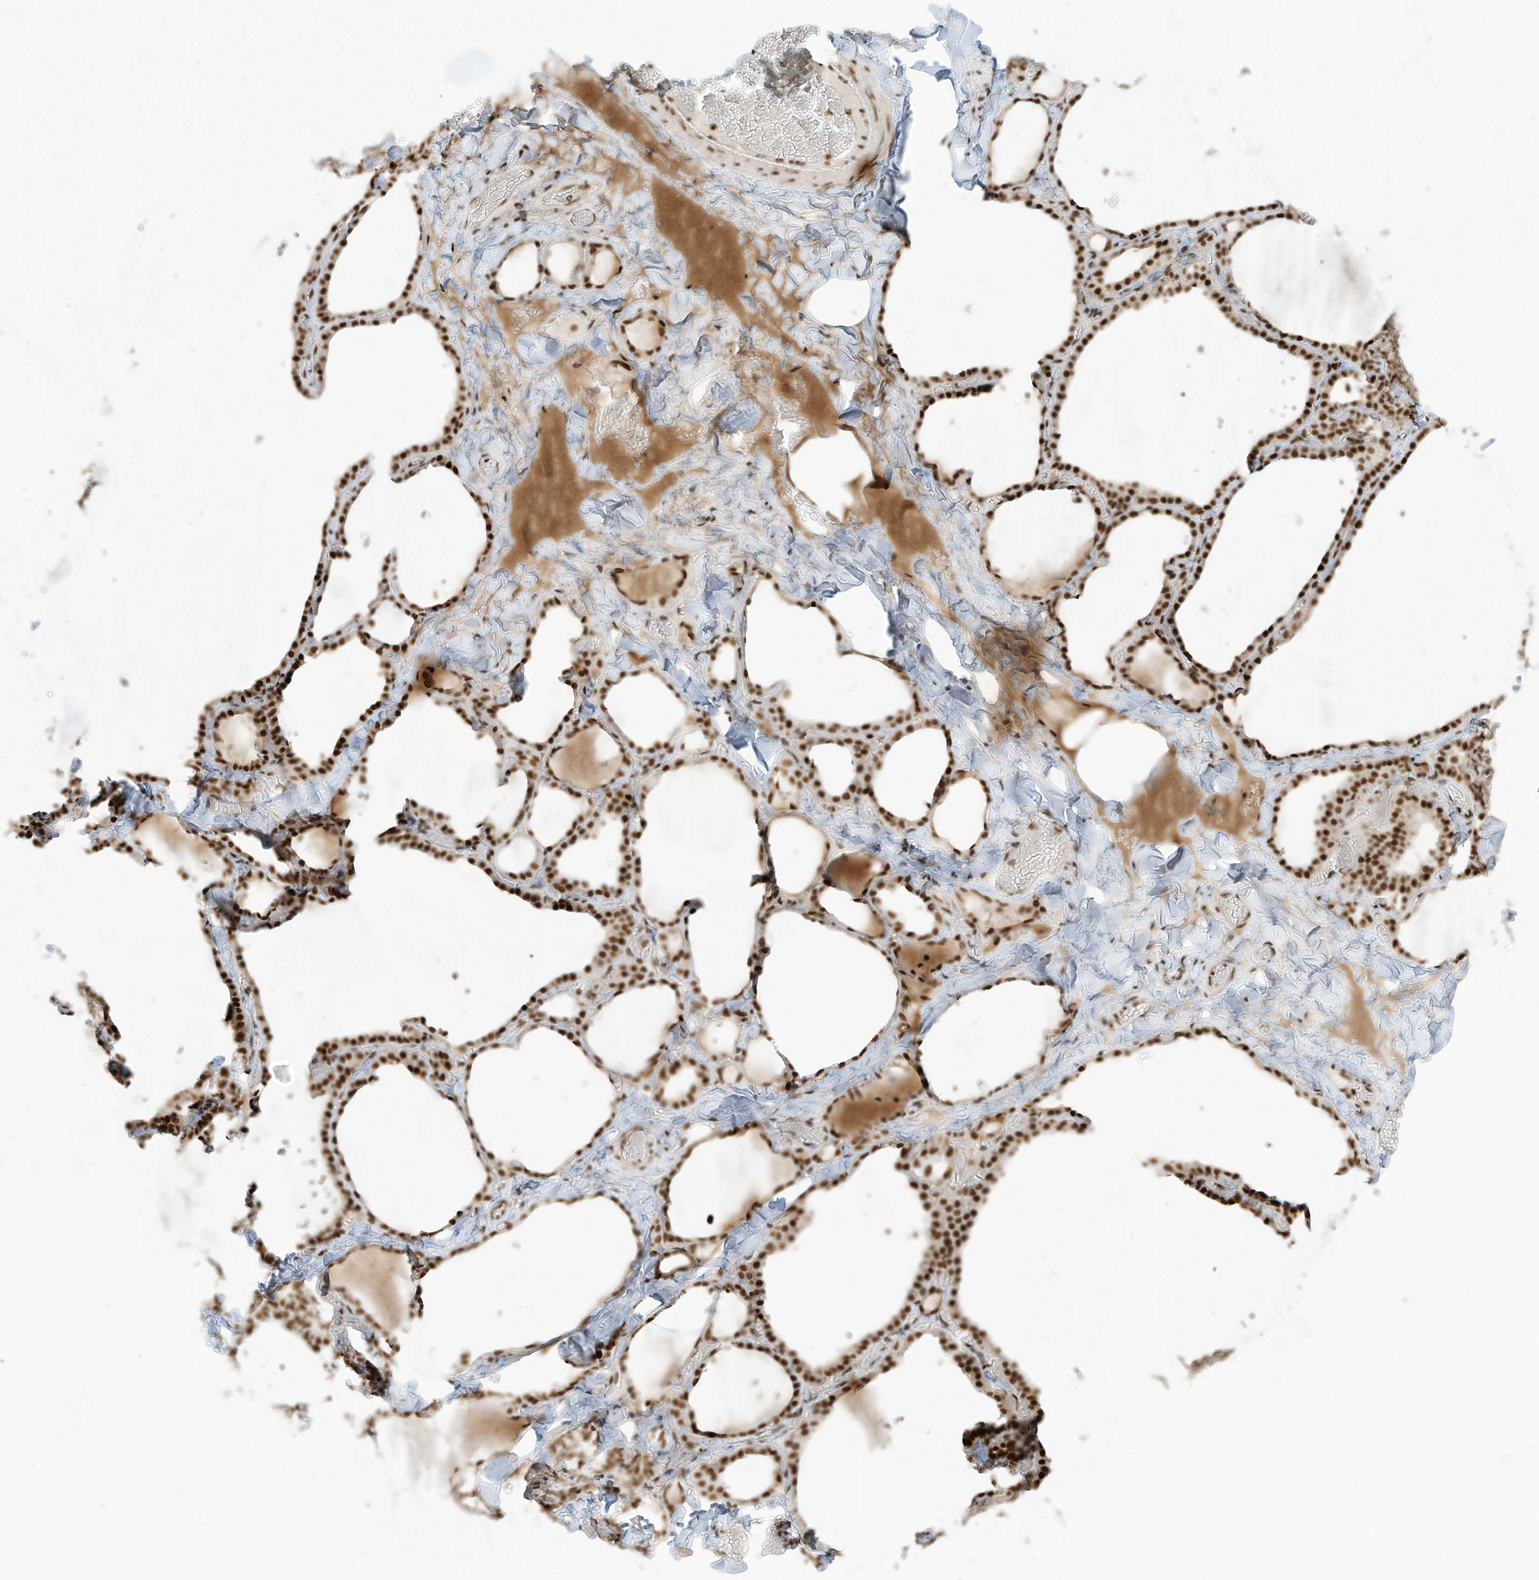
{"staining": {"intensity": "strong", "quantity": ">75%", "location": "nuclear"}, "tissue": "thyroid gland", "cell_type": "Glandular cells", "image_type": "normal", "snomed": [{"axis": "morphology", "description": "Normal tissue, NOS"}, {"axis": "topography", "description": "Thyroid gland"}], "caption": "Brown immunohistochemical staining in normal human thyroid gland reveals strong nuclear positivity in about >75% of glandular cells. The staining was performed using DAB, with brown indicating positive protein expression. Nuclei are stained blue with hematoxylin.", "gene": "SAMD15", "patient": {"sex": "female", "age": 22}}